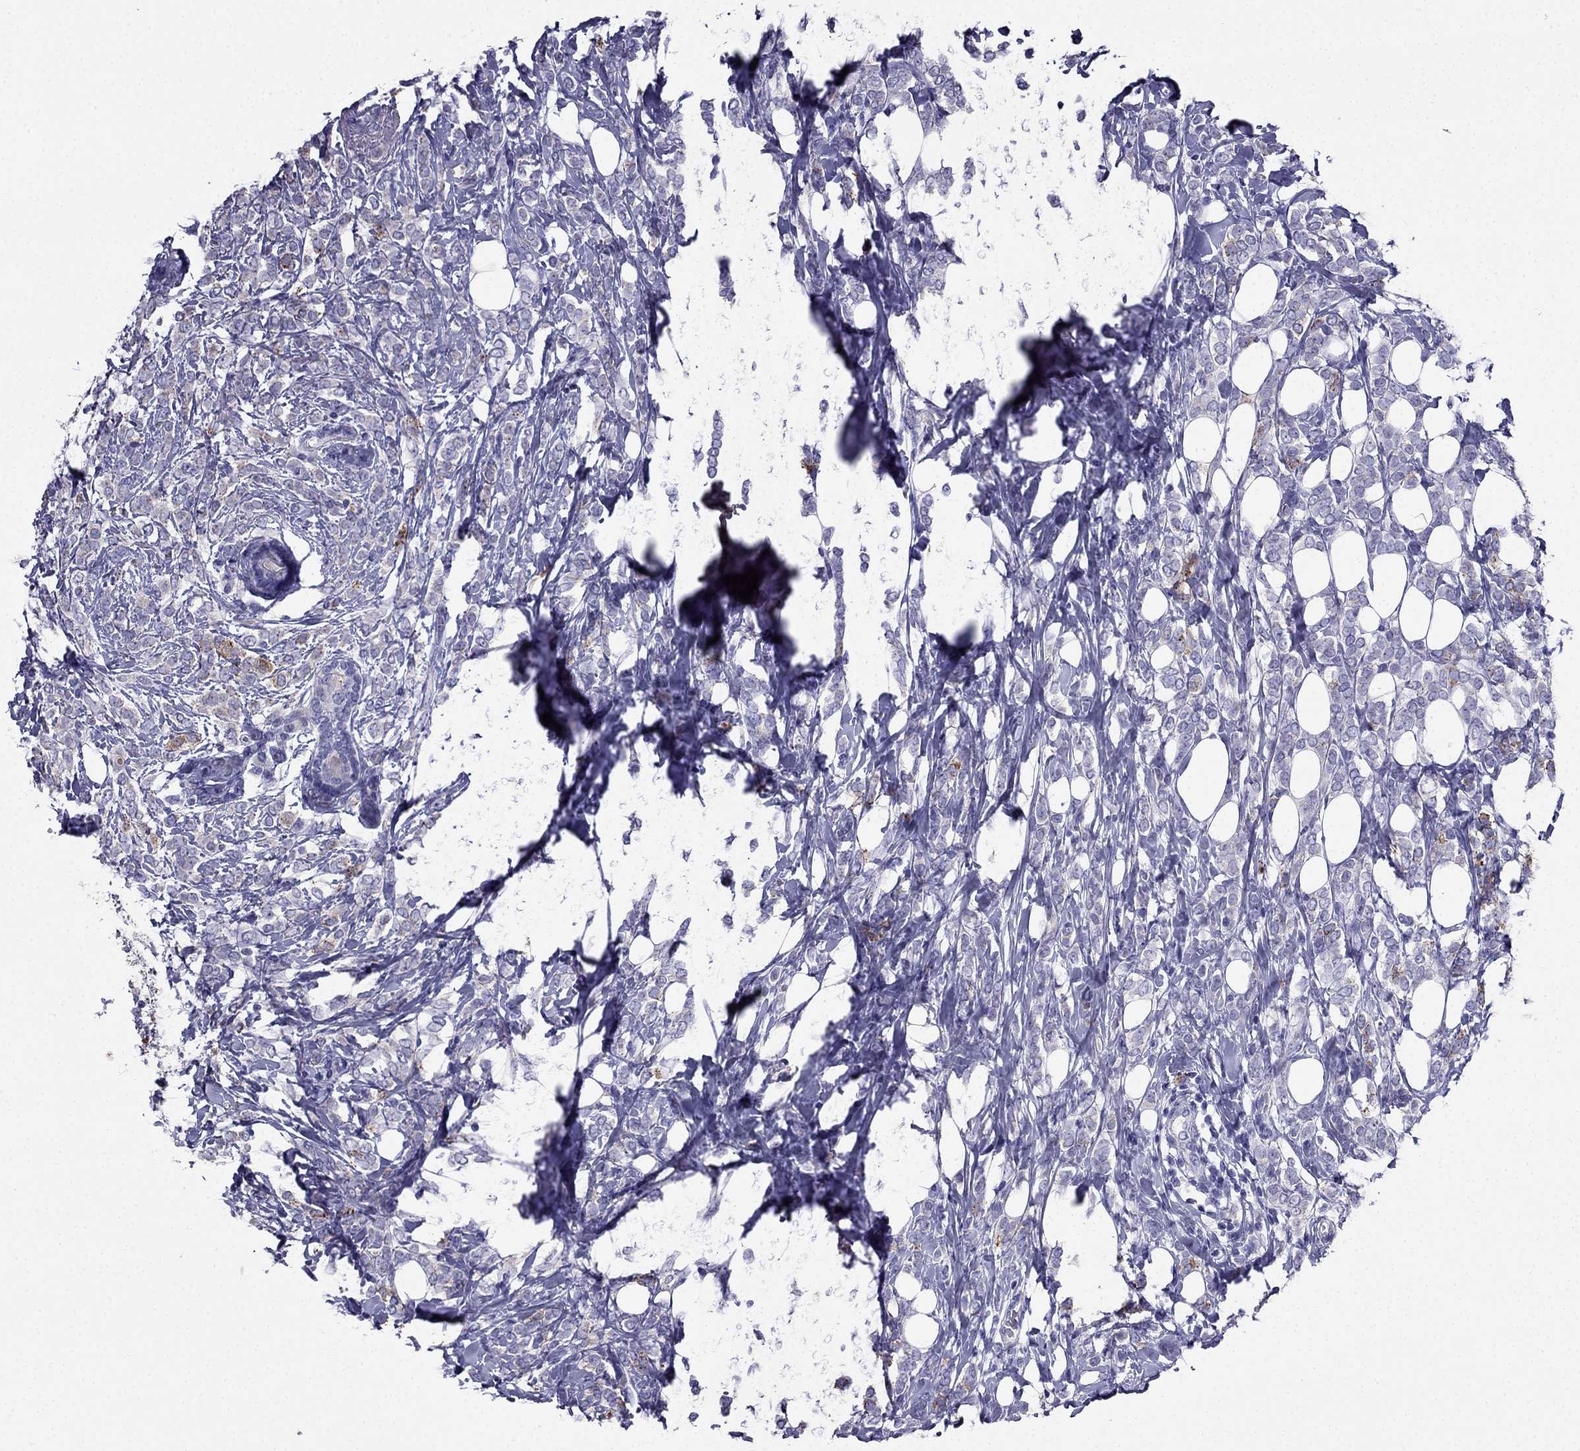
{"staining": {"intensity": "moderate", "quantity": "<25%", "location": "cytoplasmic/membranous"}, "tissue": "breast cancer", "cell_type": "Tumor cells", "image_type": "cancer", "snomed": [{"axis": "morphology", "description": "Lobular carcinoma"}, {"axis": "topography", "description": "Breast"}], "caption": "Moderate cytoplasmic/membranous staining is seen in approximately <25% of tumor cells in lobular carcinoma (breast). (Brightfield microscopy of DAB IHC at high magnification).", "gene": "PTH", "patient": {"sex": "female", "age": 49}}